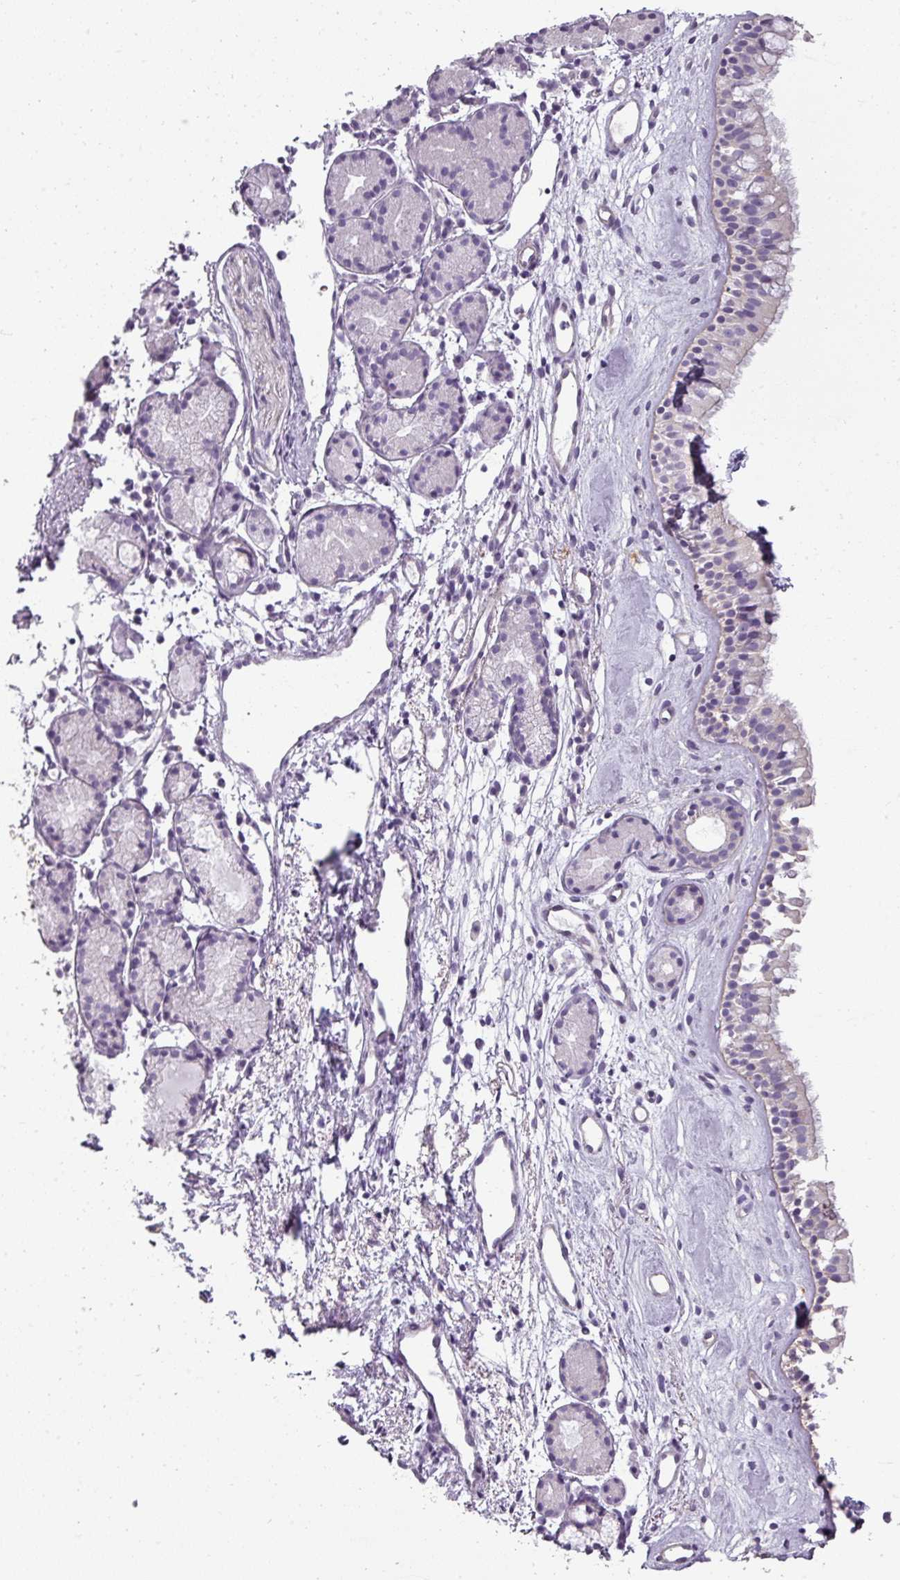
{"staining": {"intensity": "negative", "quantity": "none", "location": "none"}, "tissue": "nasopharynx", "cell_type": "Respiratory epithelial cells", "image_type": "normal", "snomed": [{"axis": "morphology", "description": "Normal tissue, NOS"}, {"axis": "topography", "description": "Nasopharynx"}], "caption": "Immunohistochemistry photomicrograph of benign nasopharynx stained for a protein (brown), which exhibits no staining in respiratory epithelial cells.", "gene": "ASB1", "patient": {"sex": "male", "age": 82}}